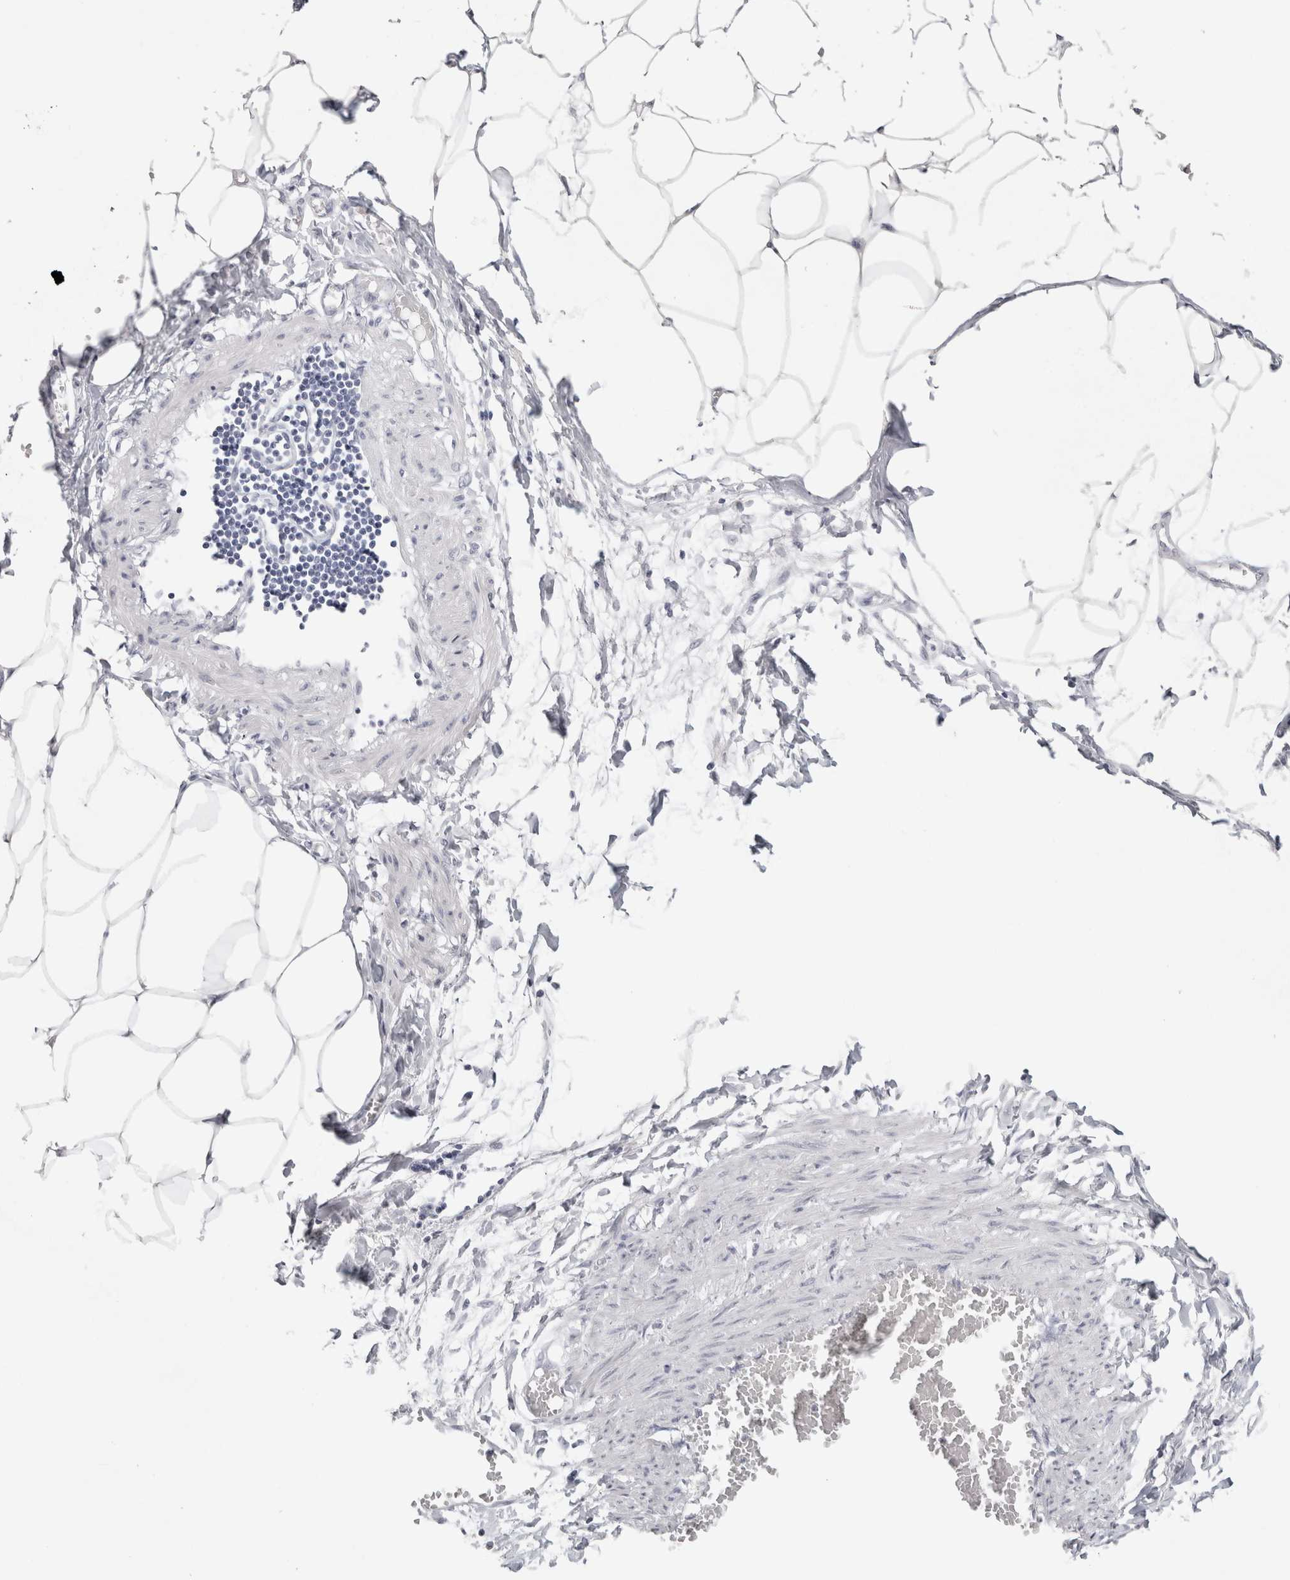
{"staining": {"intensity": "negative", "quantity": "none", "location": "none"}, "tissue": "adipose tissue", "cell_type": "Adipocytes", "image_type": "normal", "snomed": [{"axis": "morphology", "description": "Normal tissue, NOS"}, {"axis": "morphology", "description": "Adenocarcinoma, NOS"}, {"axis": "topography", "description": "Colon"}, {"axis": "topography", "description": "Peripheral nerve tissue"}], "caption": "Immunohistochemical staining of unremarkable human adipose tissue demonstrates no significant positivity in adipocytes. (DAB (3,3'-diaminobenzidine) immunohistochemistry, high magnification).", "gene": "GARIN1A", "patient": {"sex": "male", "age": 14}}